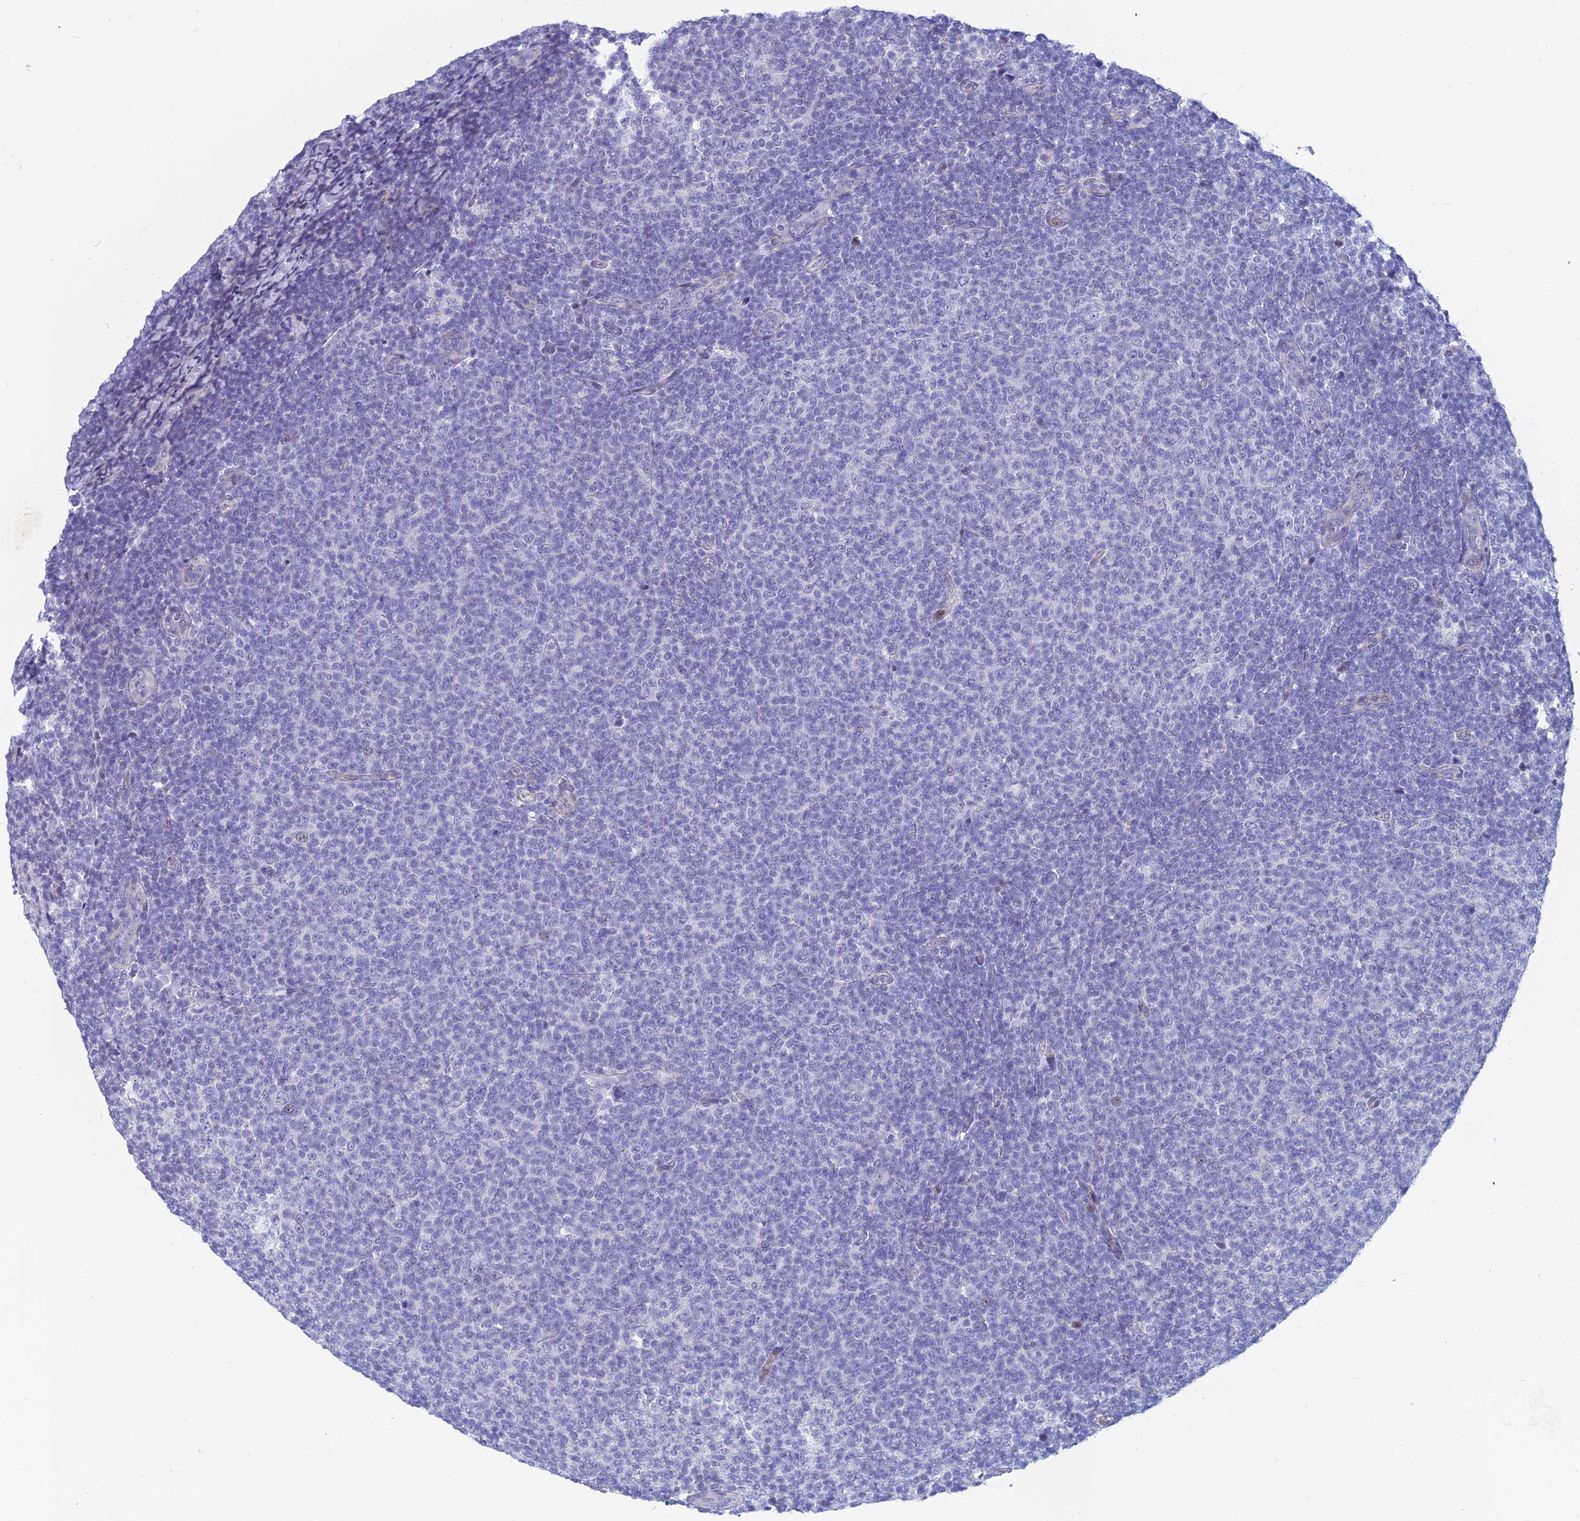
{"staining": {"intensity": "negative", "quantity": "none", "location": "none"}, "tissue": "lymphoma", "cell_type": "Tumor cells", "image_type": "cancer", "snomed": [{"axis": "morphology", "description": "Malignant lymphoma, non-Hodgkin's type, Low grade"}, {"axis": "topography", "description": "Lymph node"}], "caption": "Tumor cells show no significant staining in malignant lymphoma, non-Hodgkin's type (low-grade). (DAB (3,3'-diaminobenzidine) immunohistochemistry with hematoxylin counter stain).", "gene": "MYBPC2", "patient": {"sex": "male", "age": 66}}